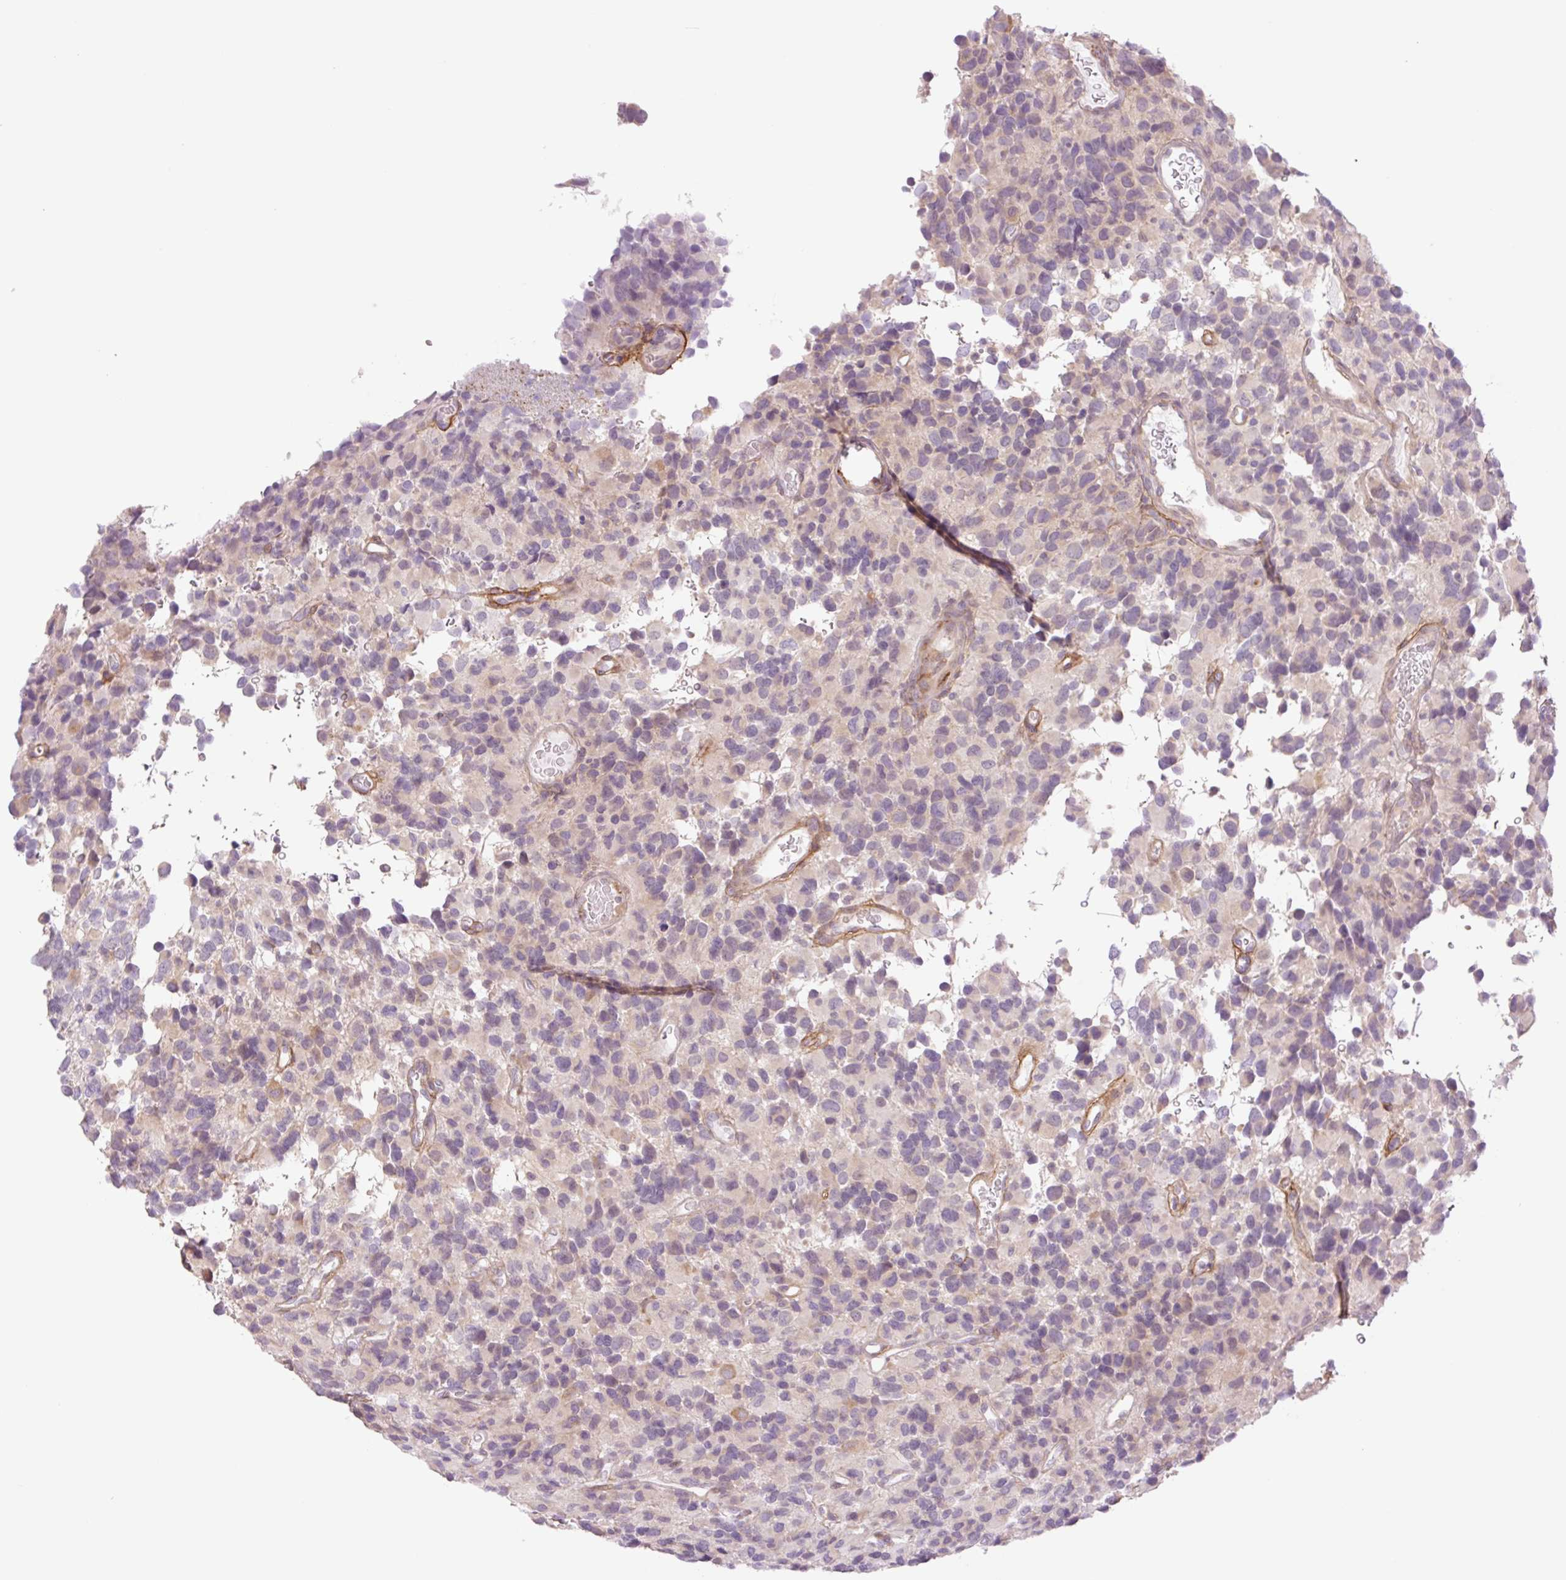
{"staining": {"intensity": "weak", "quantity": "<25%", "location": "cytoplasmic/membranous"}, "tissue": "glioma", "cell_type": "Tumor cells", "image_type": "cancer", "snomed": [{"axis": "morphology", "description": "Glioma, malignant, High grade"}, {"axis": "topography", "description": "Brain"}], "caption": "High power microscopy micrograph of an immunohistochemistry (IHC) histopathology image of malignant glioma (high-grade), revealing no significant positivity in tumor cells. (Immunohistochemistry, brightfield microscopy, high magnification).", "gene": "COL5A1", "patient": {"sex": "male", "age": 77}}